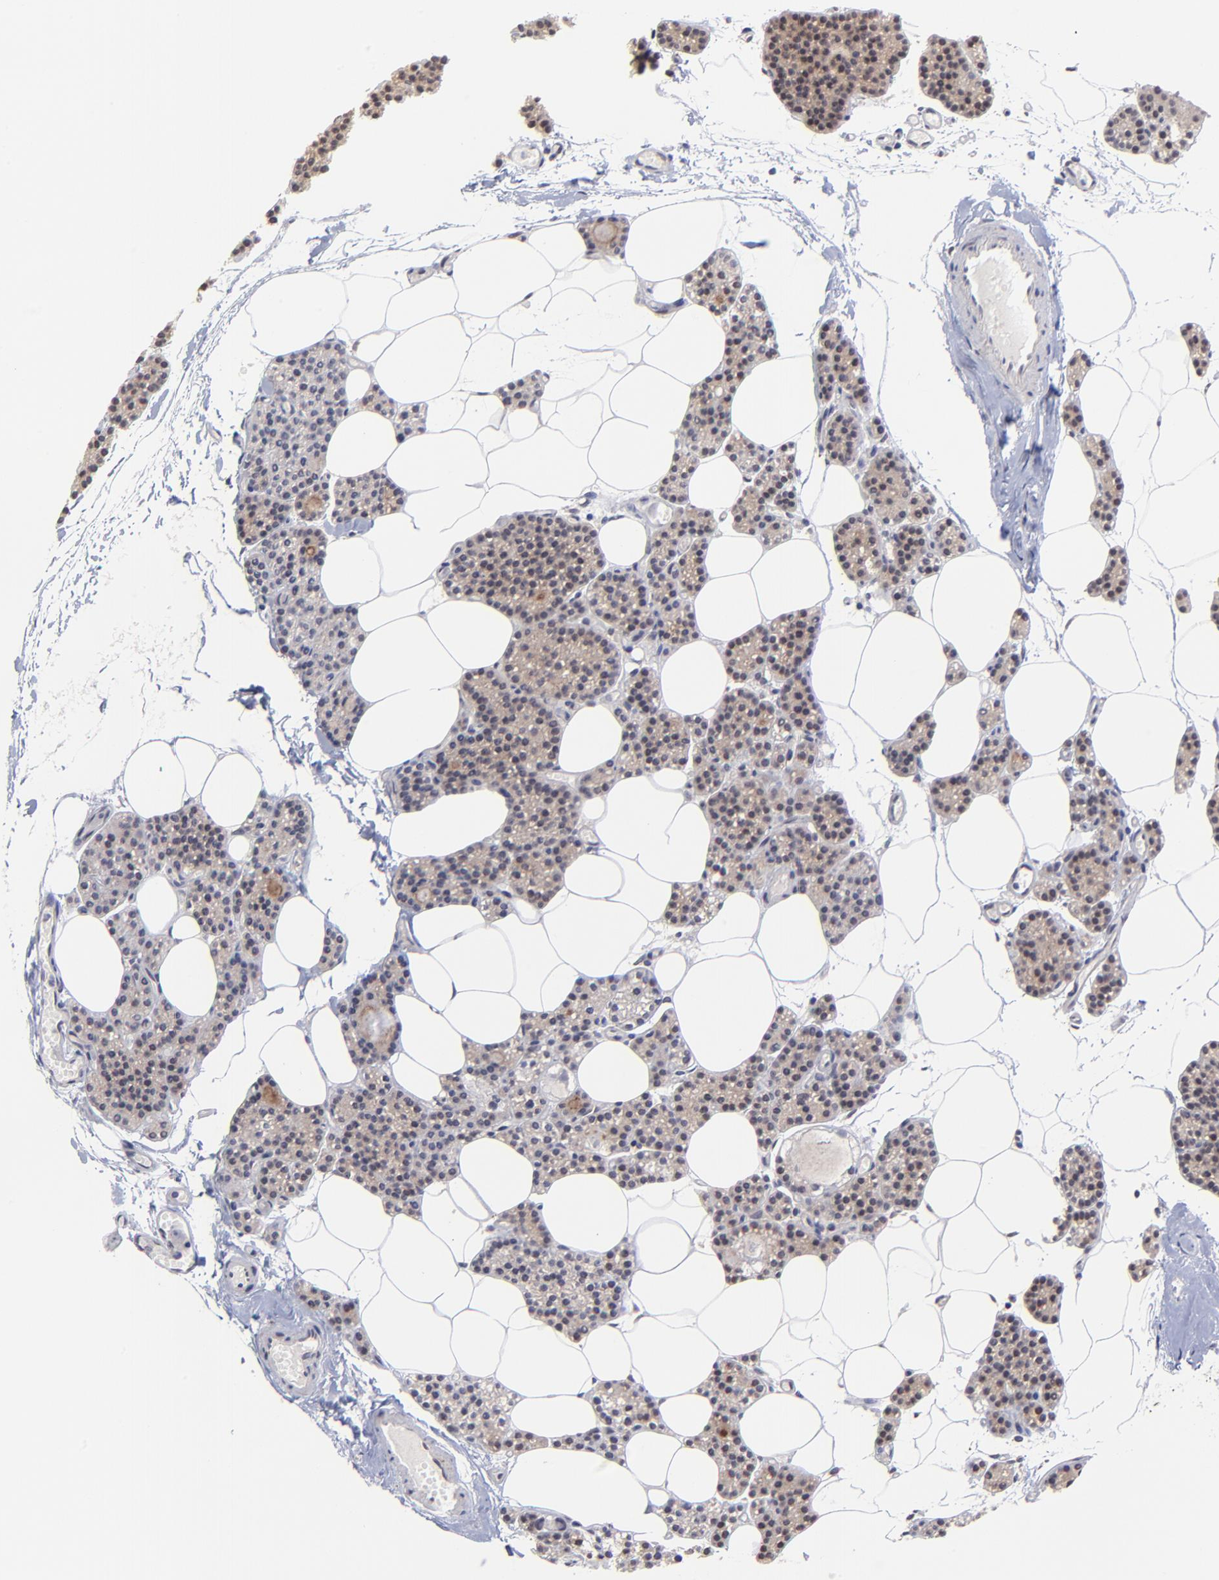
{"staining": {"intensity": "weak", "quantity": "25%-75%", "location": "cytoplasmic/membranous"}, "tissue": "parathyroid gland", "cell_type": "Glandular cells", "image_type": "normal", "snomed": [{"axis": "morphology", "description": "Normal tissue, NOS"}, {"axis": "topography", "description": "Parathyroid gland"}], "caption": "Immunohistochemical staining of benign human parathyroid gland demonstrates 25%-75% levels of weak cytoplasmic/membranous protein positivity in about 25%-75% of glandular cells. (Stains: DAB (3,3'-diaminobenzidine) in brown, nuclei in blue, Microscopy: brightfield microscopy at high magnification).", "gene": "ZNF419", "patient": {"sex": "female", "age": 66}}